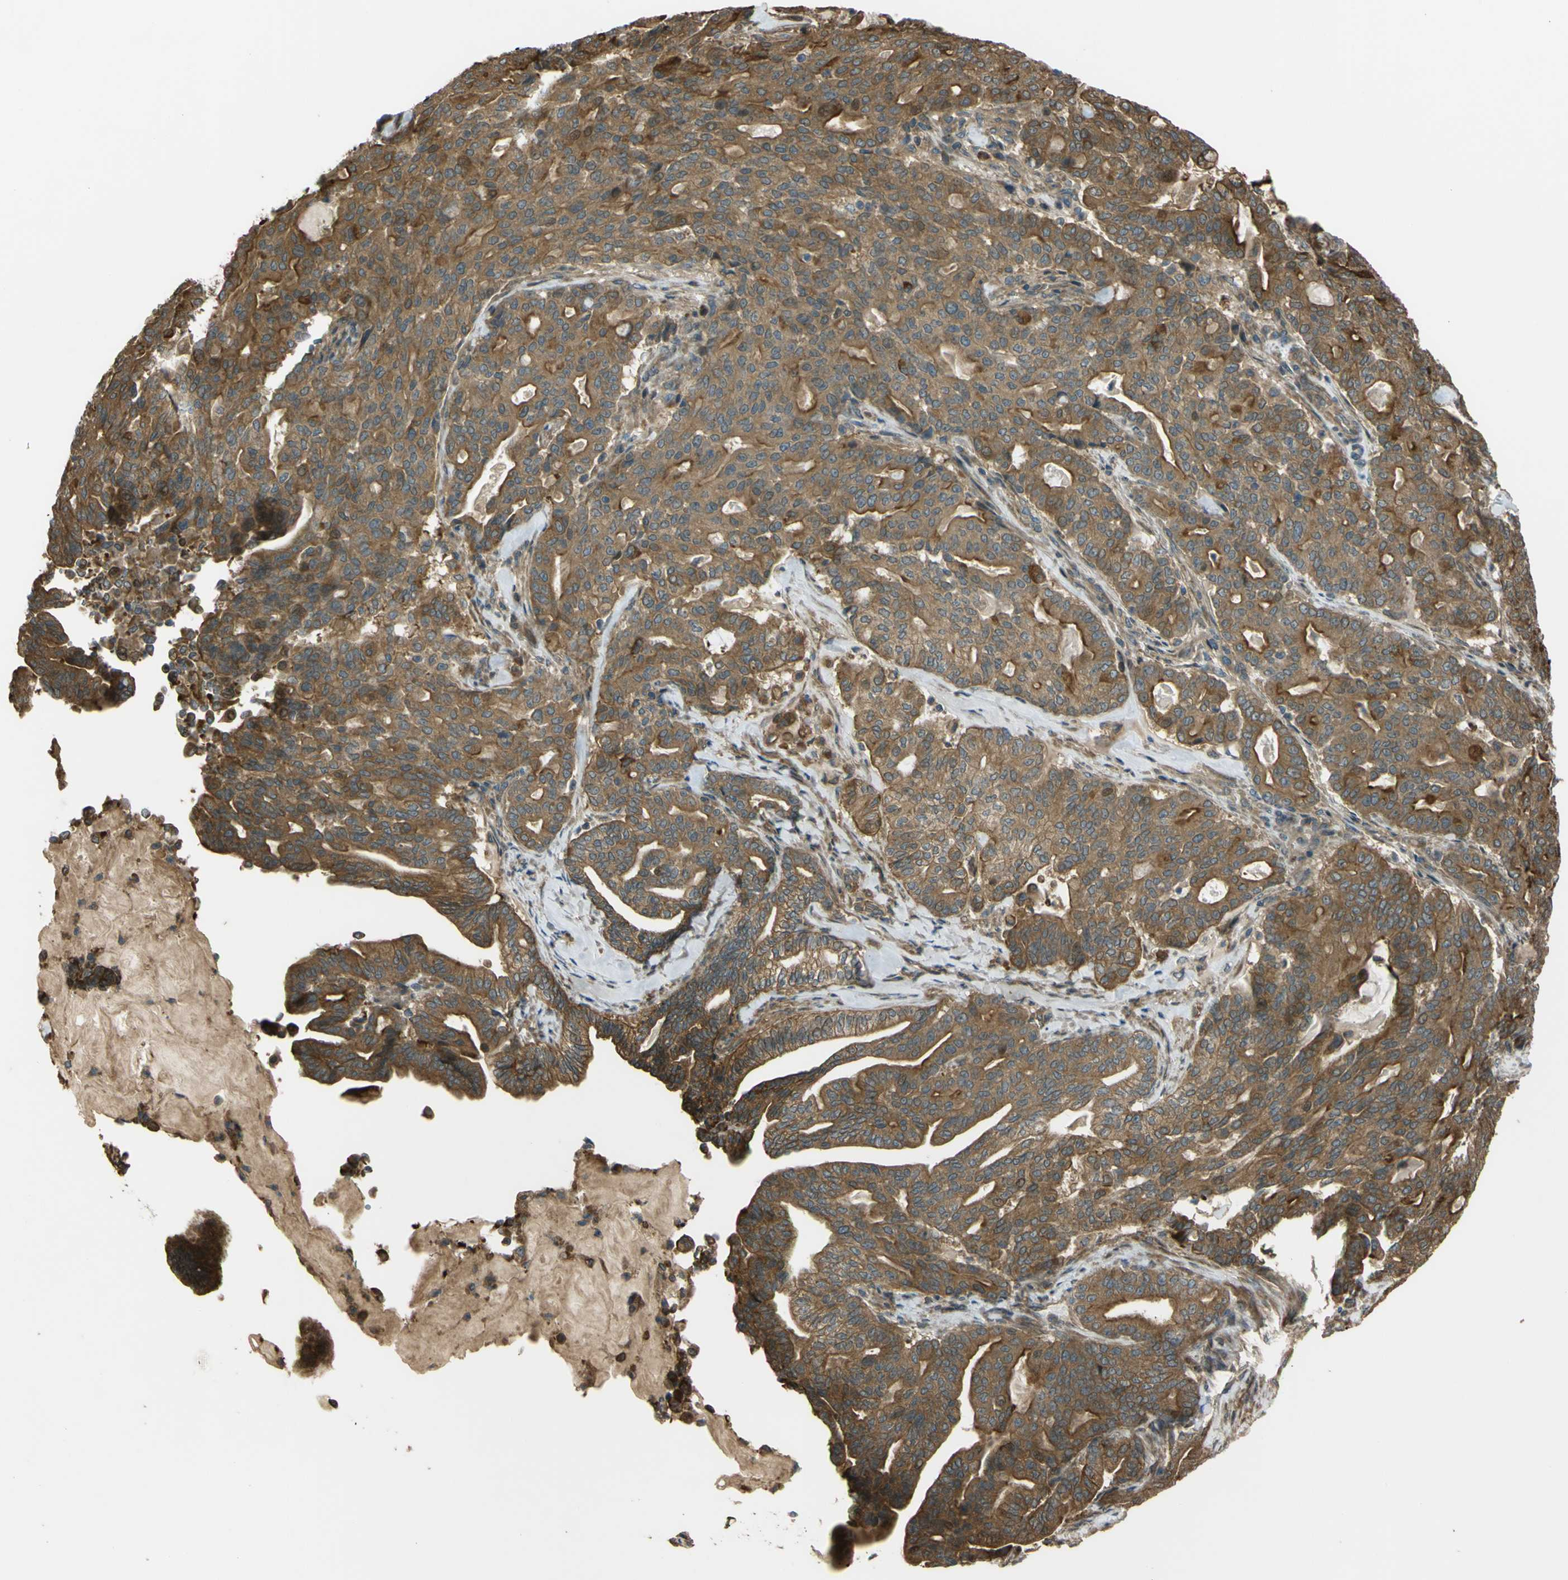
{"staining": {"intensity": "moderate", "quantity": ">75%", "location": "cytoplasmic/membranous"}, "tissue": "pancreatic cancer", "cell_type": "Tumor cells", "image_type": "cancer", "snomed": [{"axis": "morphology", "description": "Adenocarcinoma, NOS"}, {"axis": "topography", "description": "Pancreas"}], "caption": "Immunohistochemical staining of human adenocarcinoma (pancreatic) reveals medium levels of moderate cytoplasmic/membranous protein expression in about >75% of tumor cells.", "gene": "FLII", "patient": {"sex": "male", "age": 63}}